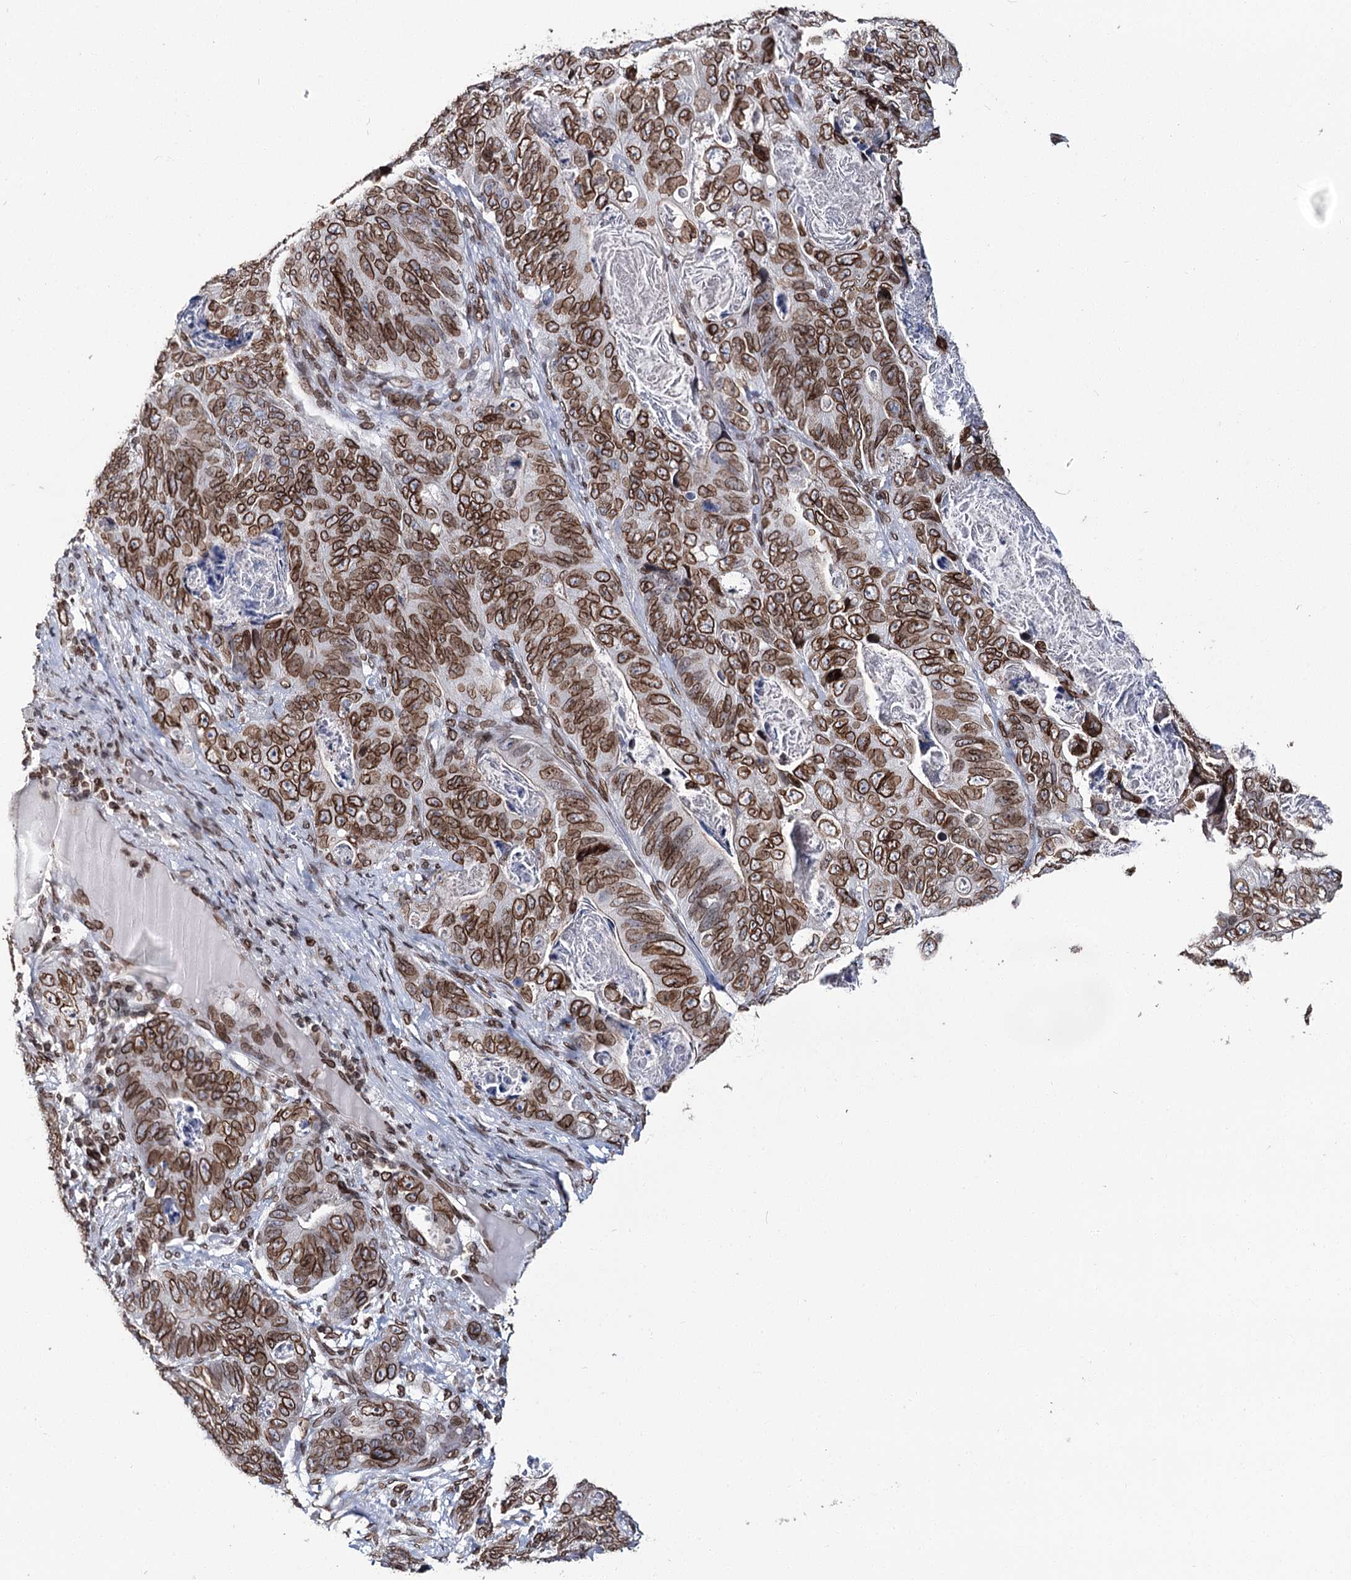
{"staining": {"intensity": "strong", "quantity": ">75%", "location": "cytoplasmic/membranous,nuclear"}, "tissue": "stomach cancer", "cell_type": "Tumor cells", "image_type": "cancer", "snomed": [{"axis": "morphology", "description": "Normal tissue, NOS"}, {"axis": "morphology", "description": "Adenocarcinoma, NOS"}, {"axis": "topography", "description": "Stomach"}], "caption": "Stomach cancer (adenocarcinoma) was stained to show a protein in brown. There is high levels of strong cytoplasmic/membranous and nuclear positivity in about >75% of tumor cells.", "gene": "KIAA0930", "patient": {"sex": "female", "age": 89}}